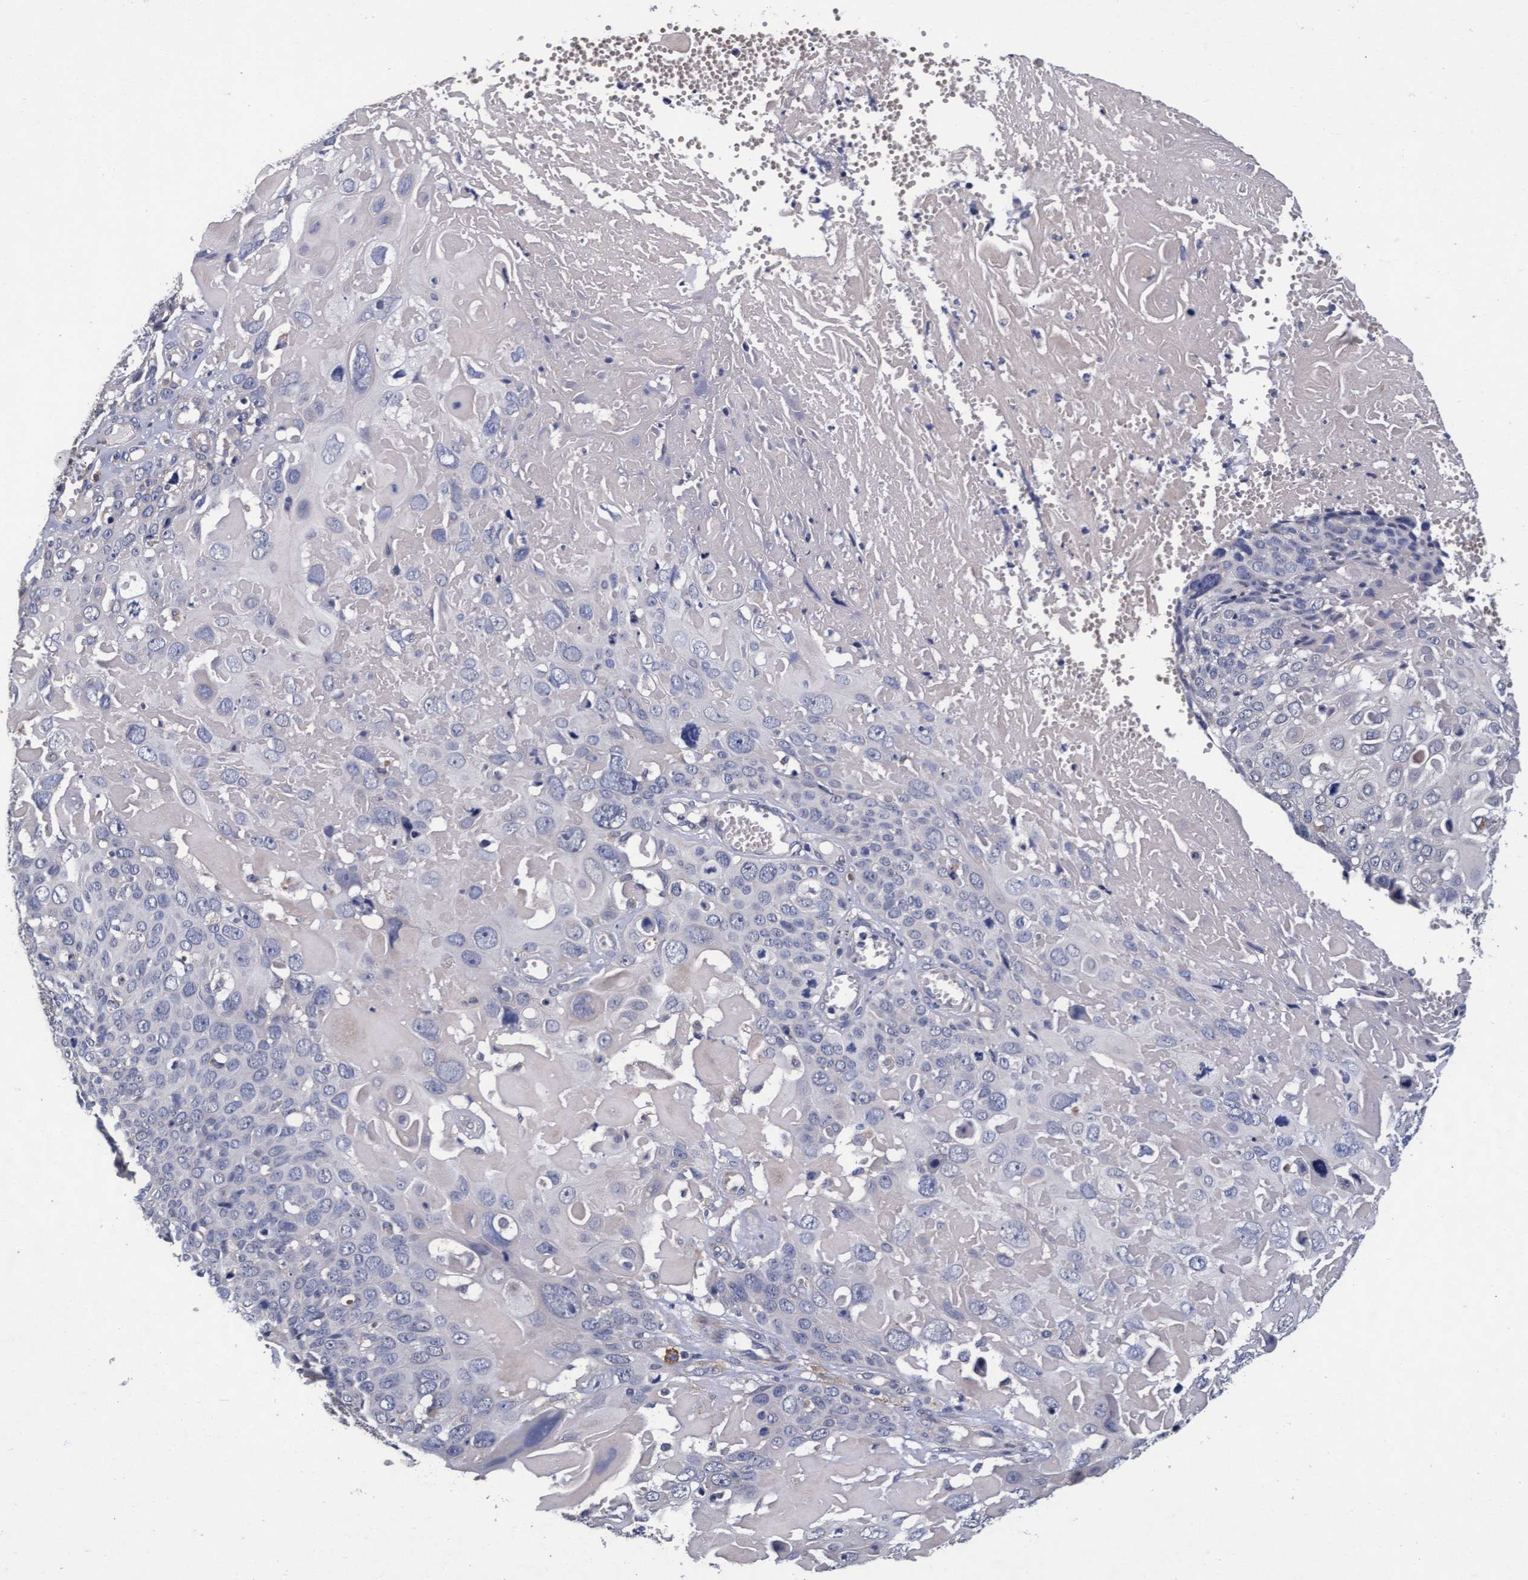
{"staining": {"intensity": "negative", "quantity": "none", "location": "none"}, "tissue": "cervical cancer", "cell_type": "Tumor cells", "image_type": "cancer", "snomed": [{"axis": "morphology", "description": "Squamous cell carcinoma, NOS"}, {"axis": "topography", "description": "Cervix"}], "caption": "Immunohistochemistry (IHC) of squamous cell carcinoma (cervical) reveals no staining in tumor cells. (Immunohistochemistry (IHC), brightfield microscopy, high magnification).", "gene": "CPQ", "patient": {"sex": "female", "age": 74}}